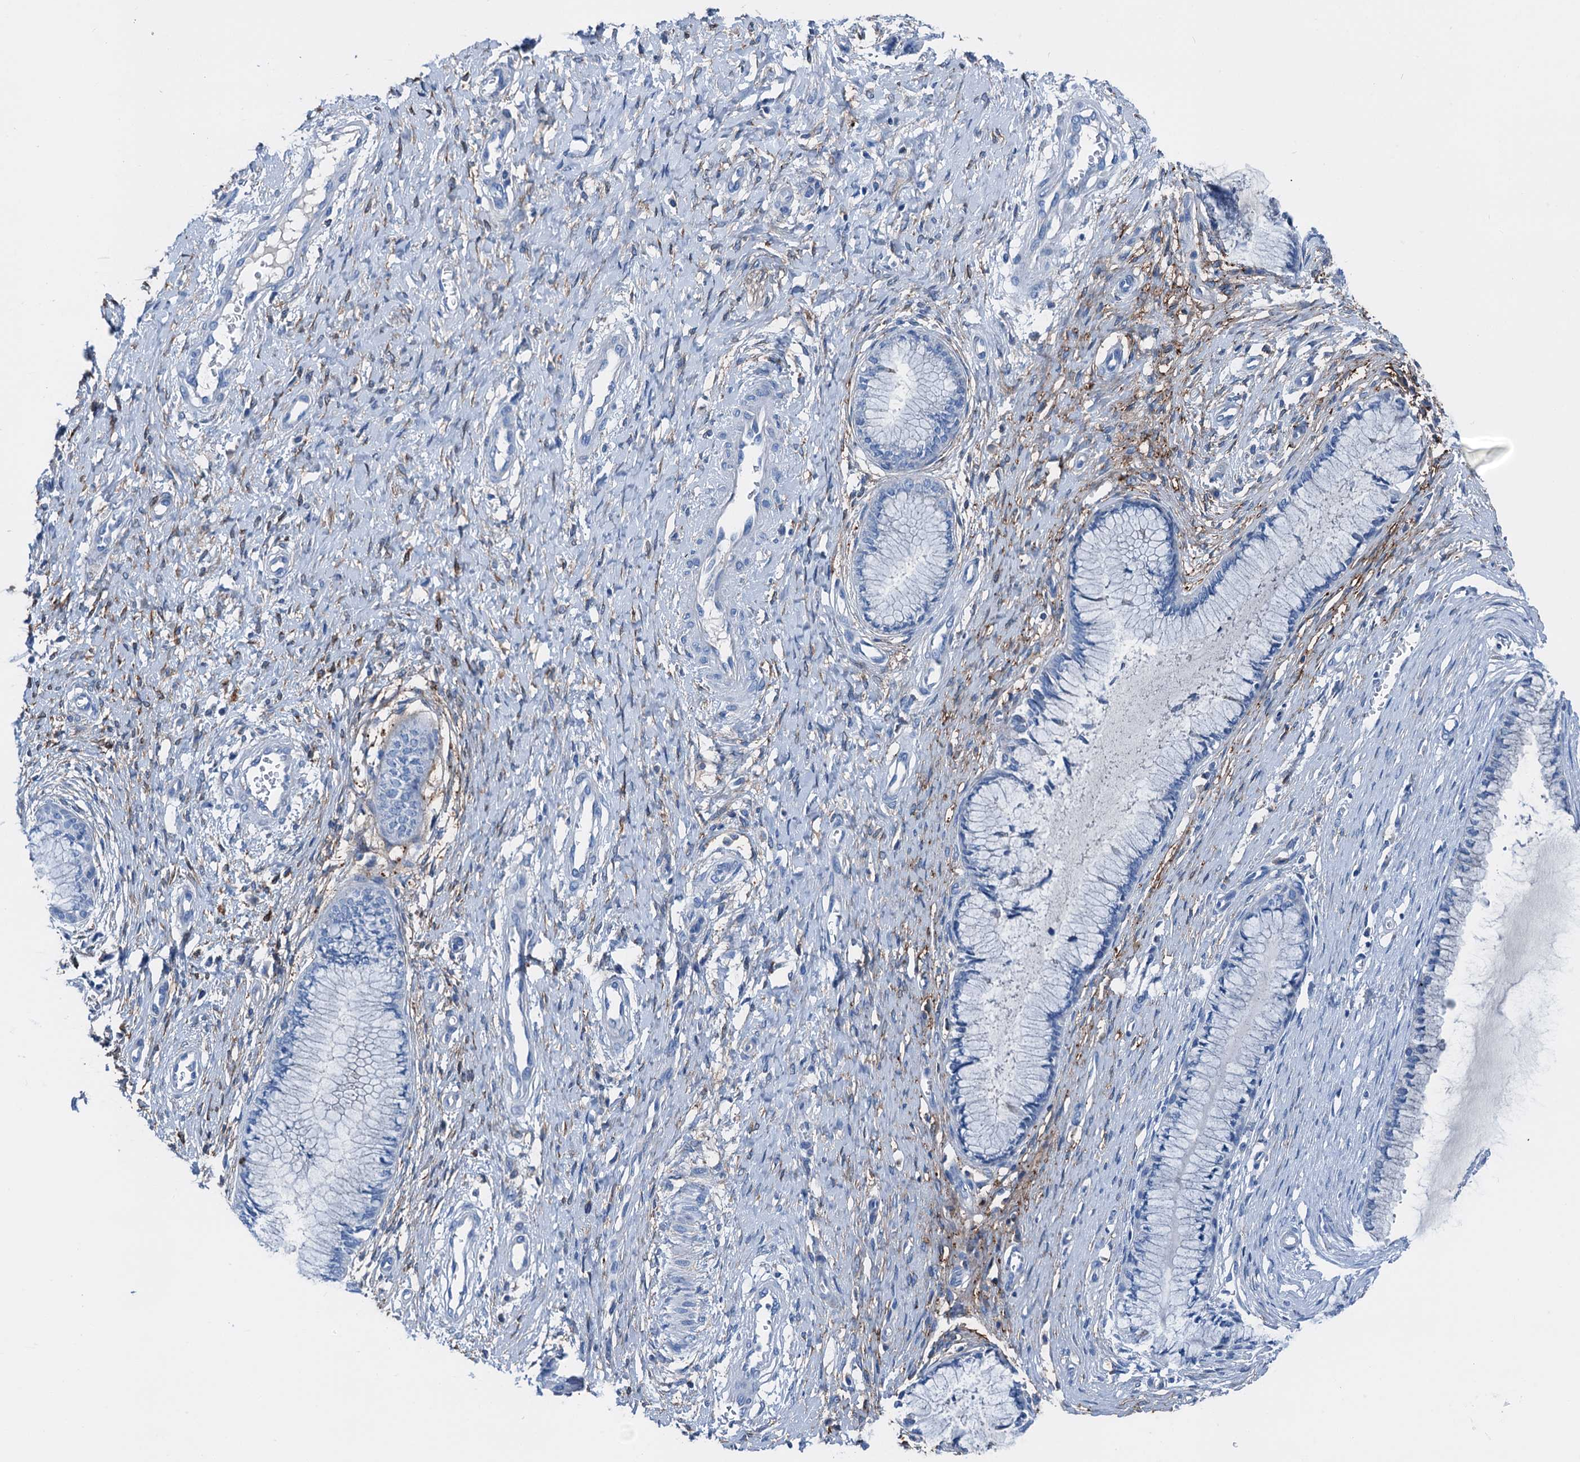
{"staining": {"intensity": "negative", "quantity": "none", "location": "none"}, "tissue": "cervix", "cell_type": "Glandular cells", "image_type": "normal", "snomed": [{"axis": "morphology", "description": "Normal tissue, NOS"}, {"axis": "topography", "description": "Cervix"}], "caption": "Immunohistochemistry (IHC) histopathology image of benign cervix: human cervix stained with DAB (3,3'-diaminobenzidine) shows no significant protein staining in glandular cells.", "gene": "C1QTNF4", "patient": {"sex": "female", "age": 55}}